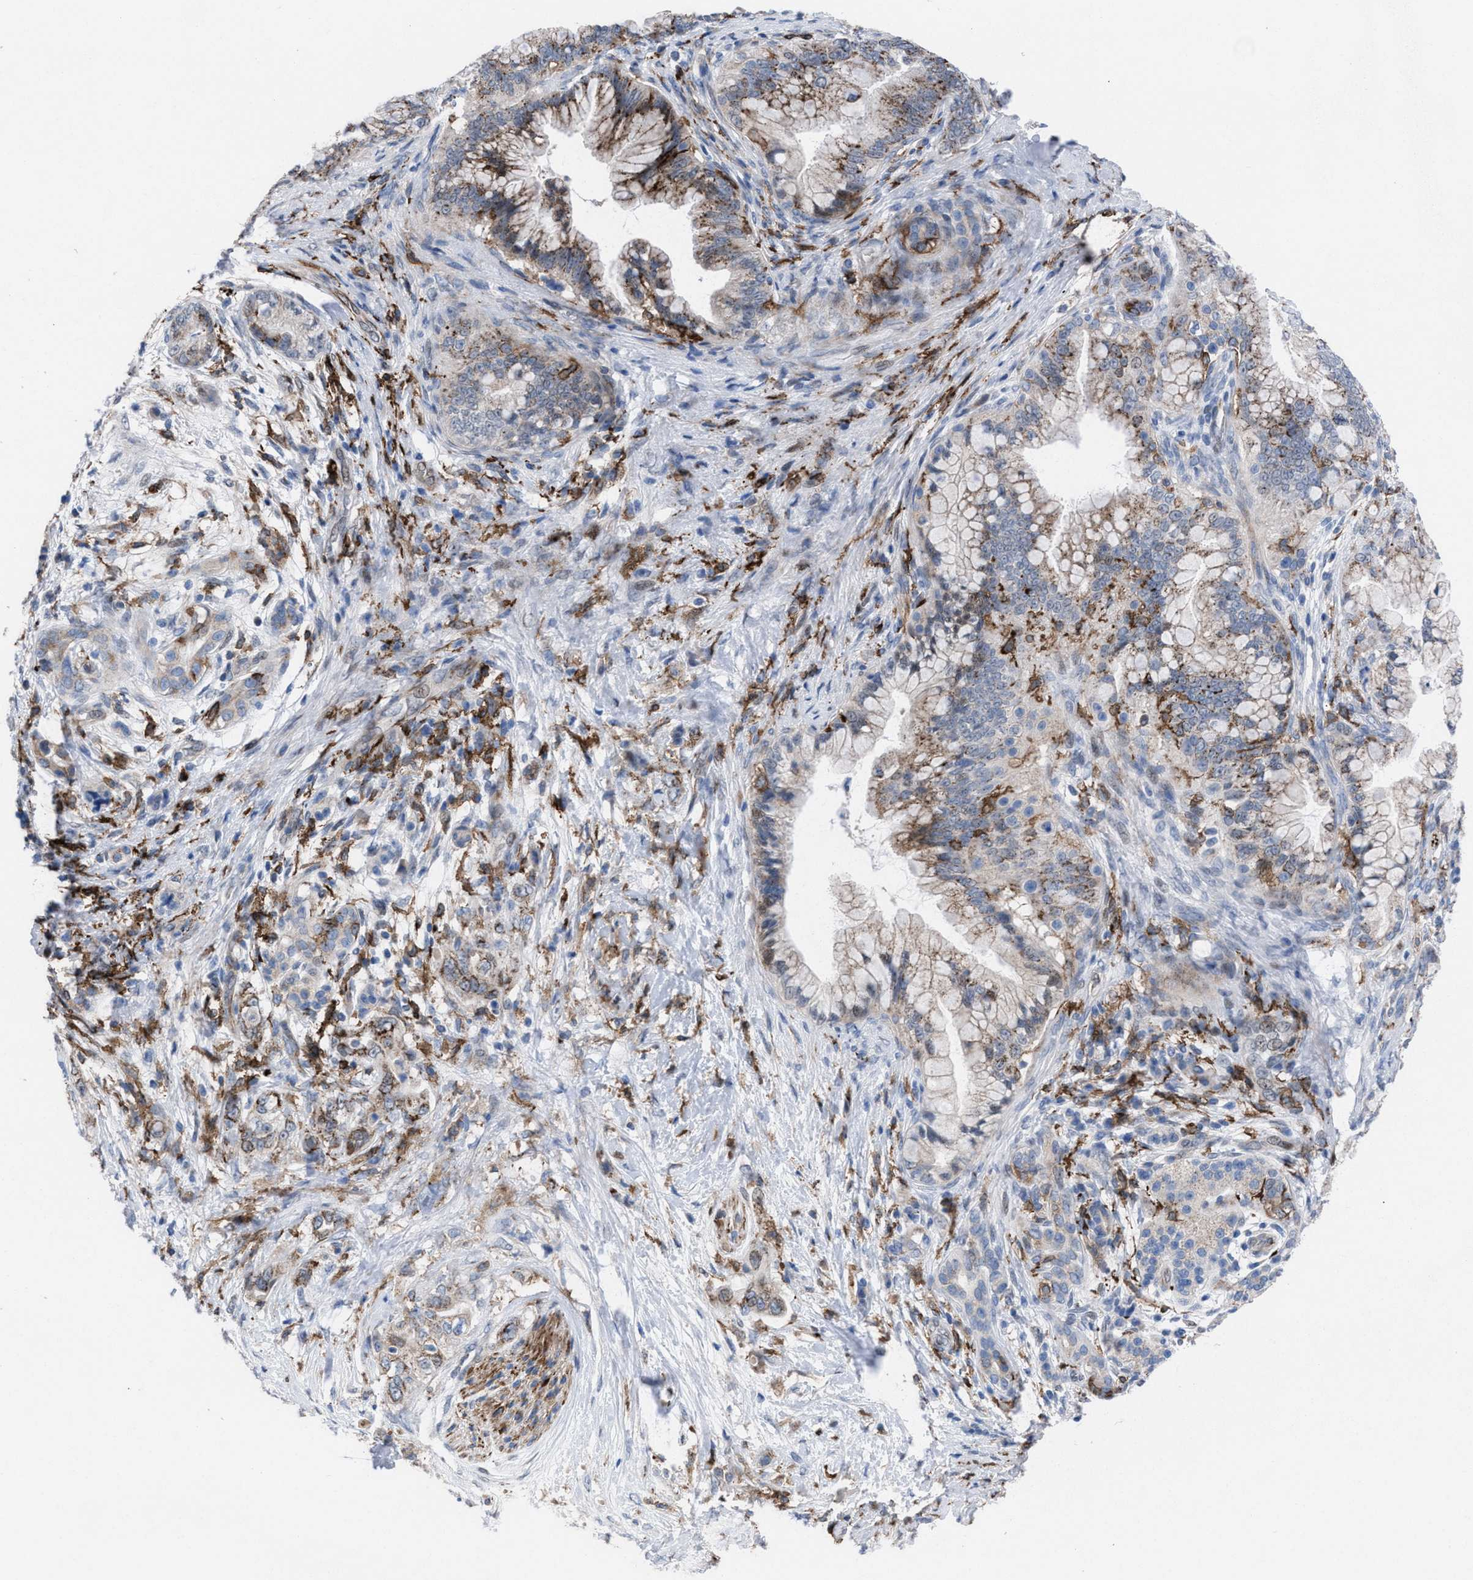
{"staining": {"intensity": "moderate", "quantity": ">75%", "location": "cytoplasmic/membranous"}, "tissue": "pancreatic cancer", "cell_type": "Tumor cells", "image_type": "cancer", "snomed": [{"axis": "morphology", "description": "Adenocarcinoma, NOS"}, {"axis": "topography", "description": "Pancreas"}], "caption": "Immunohistochemistry (IHC) photomicrograph of pancreatic cancer stained for a protein (brown), which shows medium levels of moderate cytoplasmic/membranous positivity in approximately >75% of tumor cells.", "gene": "SLC47A1", "patient": {"sex": "male", "age": 59}}